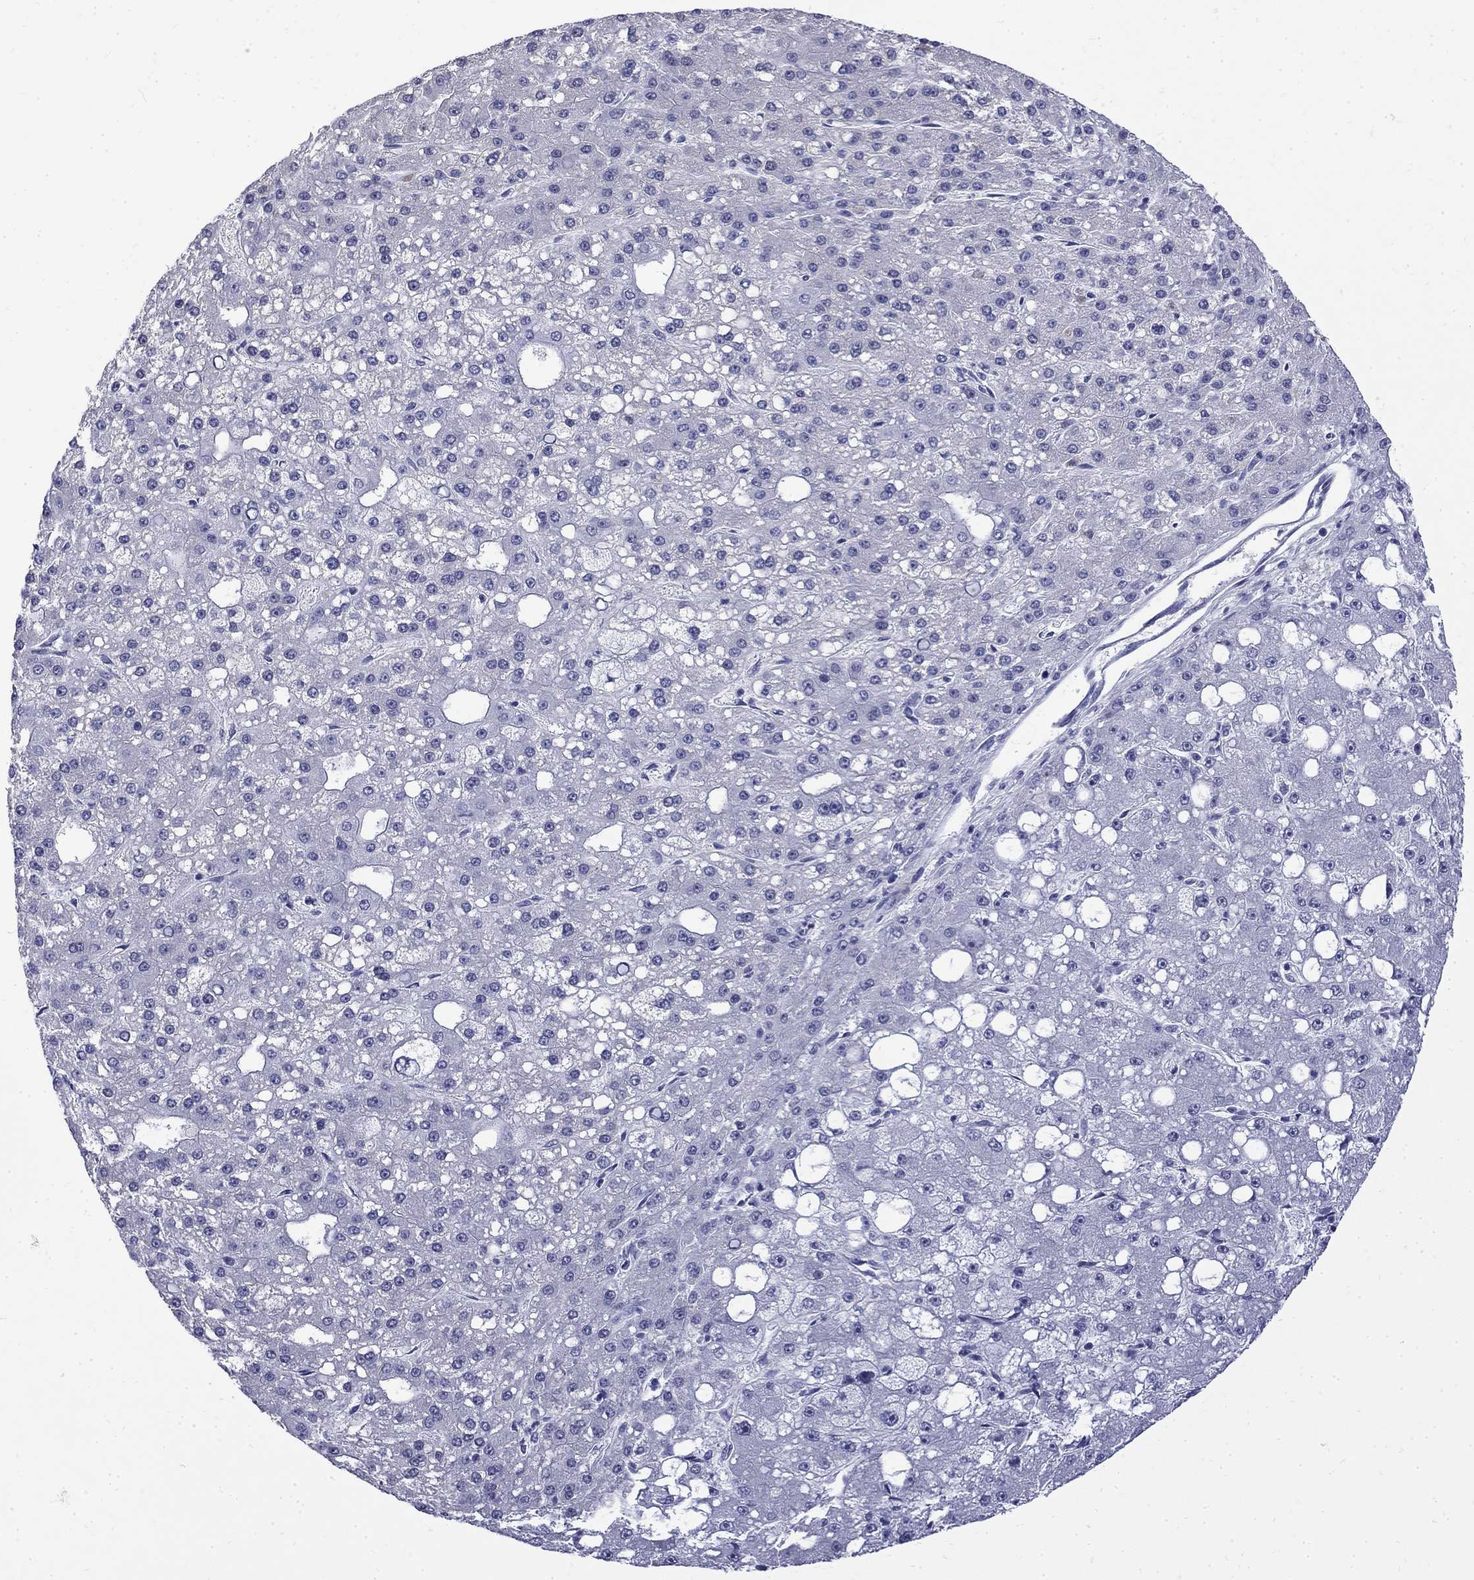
{"staining": {"intensity": "negative", "quantity": "none", "location": "none"}, "tissue": "liver cancer", "cell_type": "Tumor cells", "image_type": "cancer", "snomed": [{"axis": "morphology", "description": "Carcinoma, Hepatocellular, NOS"}, {"axis": "topography", "description": "Liver"}], "caption": "The photomicrograph demonstrates no significant positivity in tumor cells of liver cancer (hepatocellular carcinoma).", "gene": "MGARP", "patient": {"sex": "male", "age": 67}}